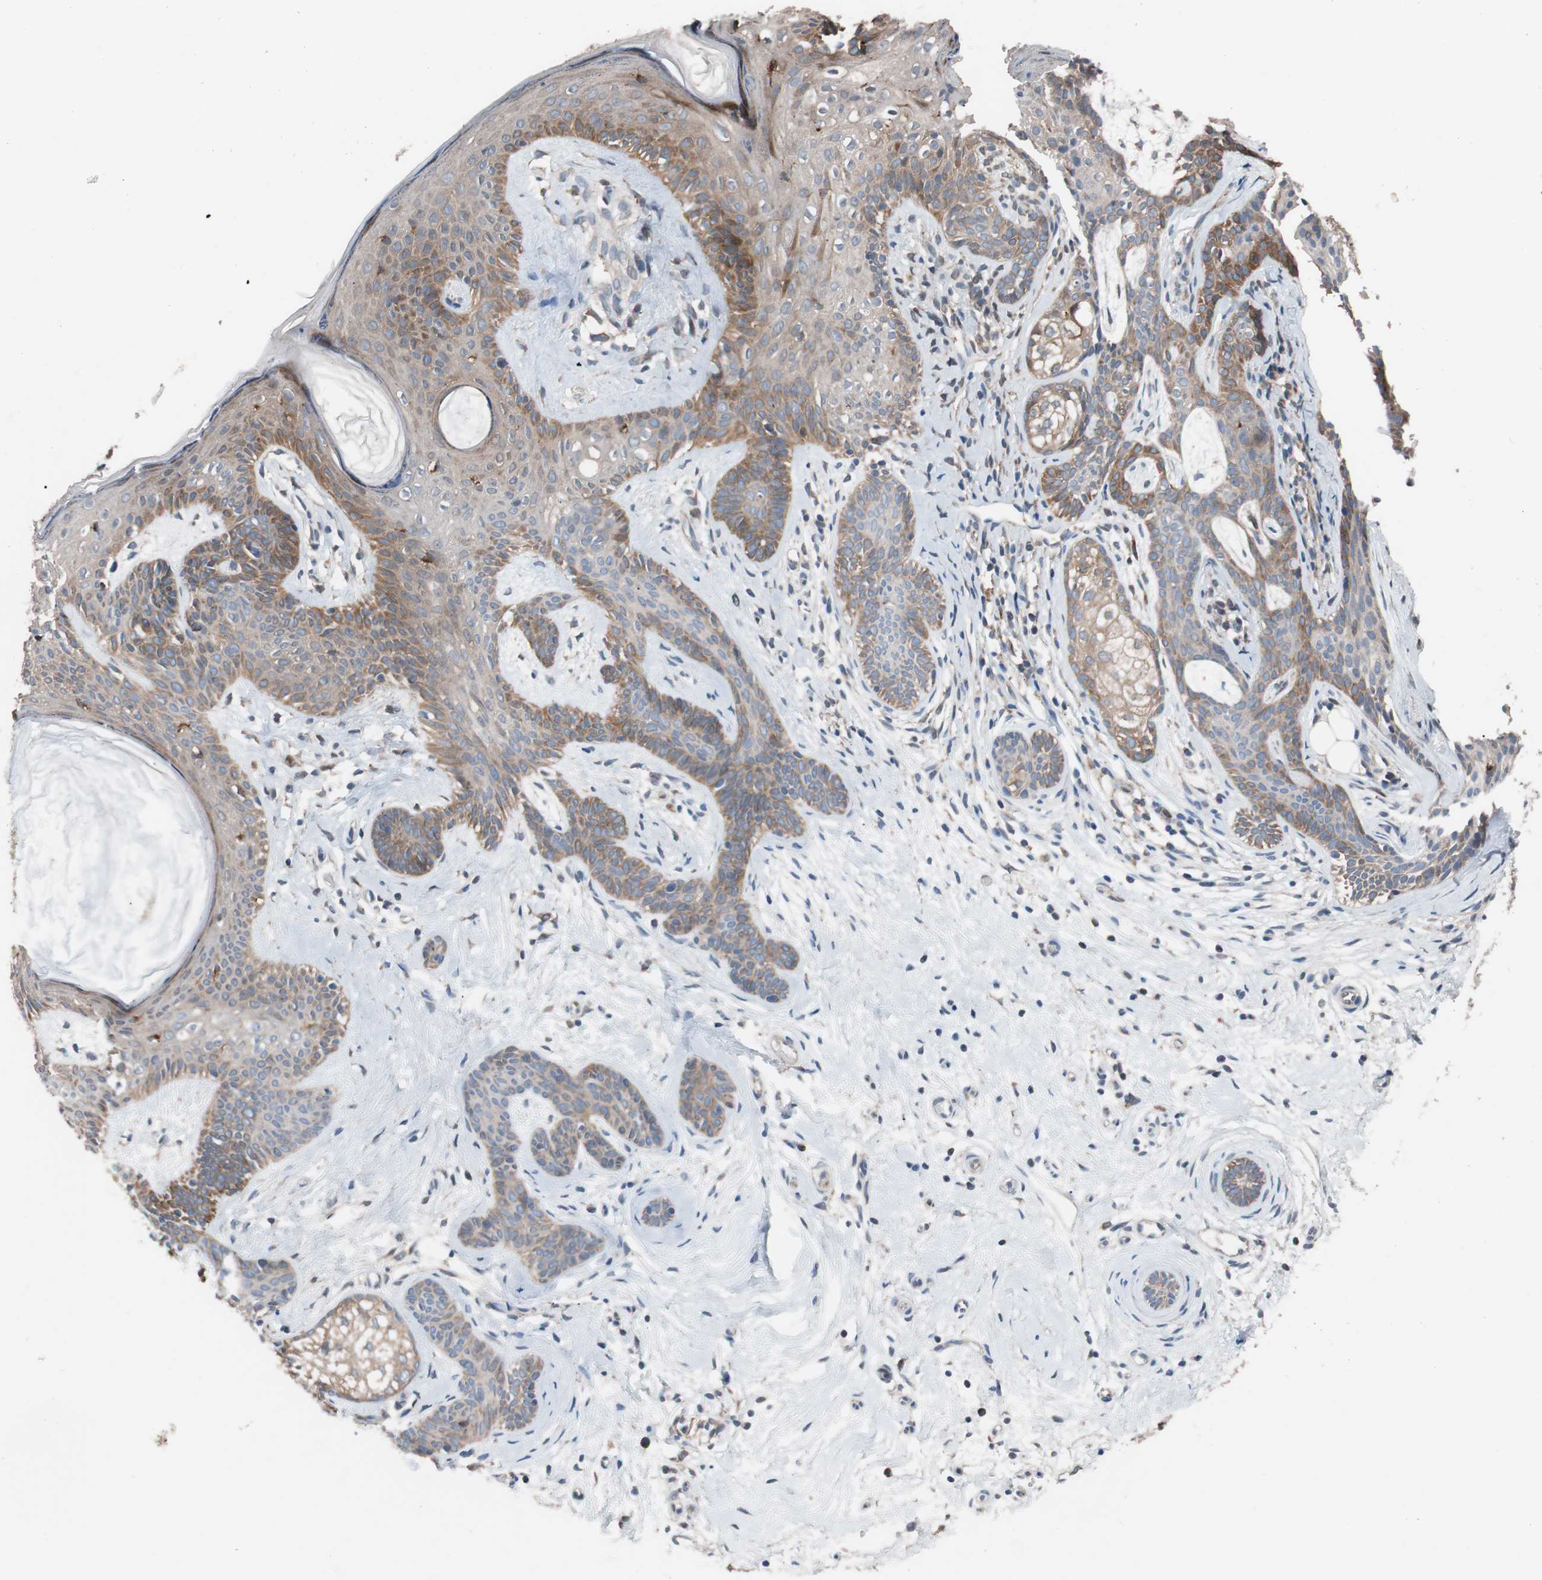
{"staining": {"intensity": "moderate", "quantity": ">75%", "location": "cytoplasmic/membranous"}, "tissue": "skin cancer", "cell_type": "Tumor cells", "image_type": "cancer", "snomed": [{"axis": "morphology", "description": "Developmental malformation"}, {"axis": "morphology", "description": "Basal cell carcinoma"}, {"axis": "topography", "description": "Skin"}], "caption": "High-magnification brightfield microscopy of basal cell carcinoma (skin) stained with DAB (3,3'-diaminobenzidine) (brown) and counterstained with hematoxylin (blue). tumor cells exhibit moderate cytoplasmic/membranous expression is present in approximately>75% of cells. Nuclei are stained in blue.", "gene": "FAAH", "patient": {"sex": "female", "age": 62}}